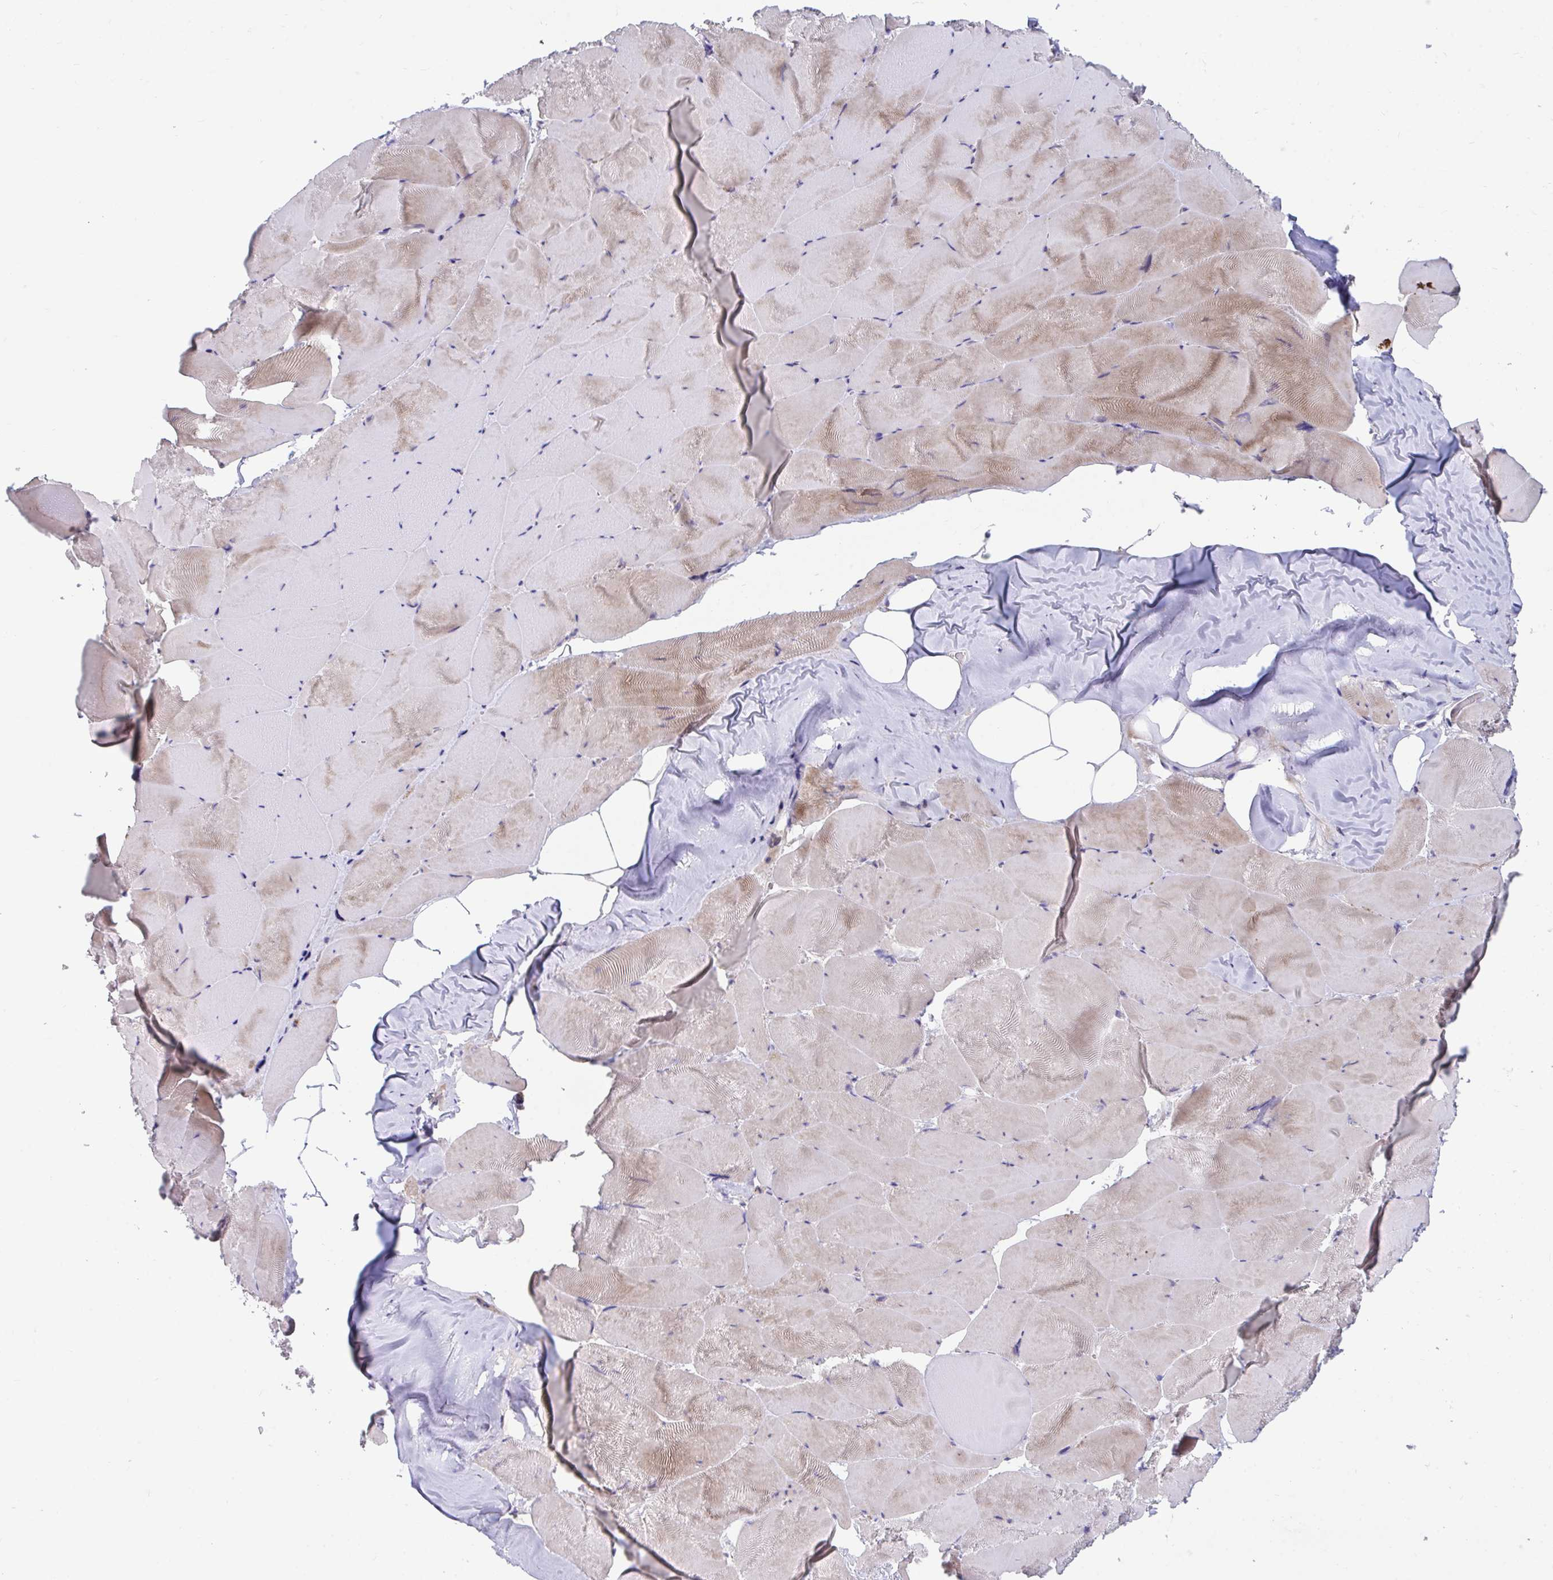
{"staining": {"intensity": "moderate", "quantity": "<25%", "location": "cytoplasmic/membranous"}, "tissue": "skeletal muscle", "cell_type": "Myocytes", "image_type": "normal", "snomed": [{"axis": "morphology", "description": "Normal tissue, NOS"}, {"axis": "topography", "description": "Skeletal muscle"}], "caption": "Immunohistochemistry (IHC) micrograph of benign skeletal muscle: human skeletal muscle stained using immunohistochemistry exhibits low levels of moderate protein expression localized specifically in the cytoplasmic/membranous of myocytes, appearing as a cytoplasmic/membranous brown color.", "gene": "SUSD4", "patient": {"sex": "female", "age": 64}}